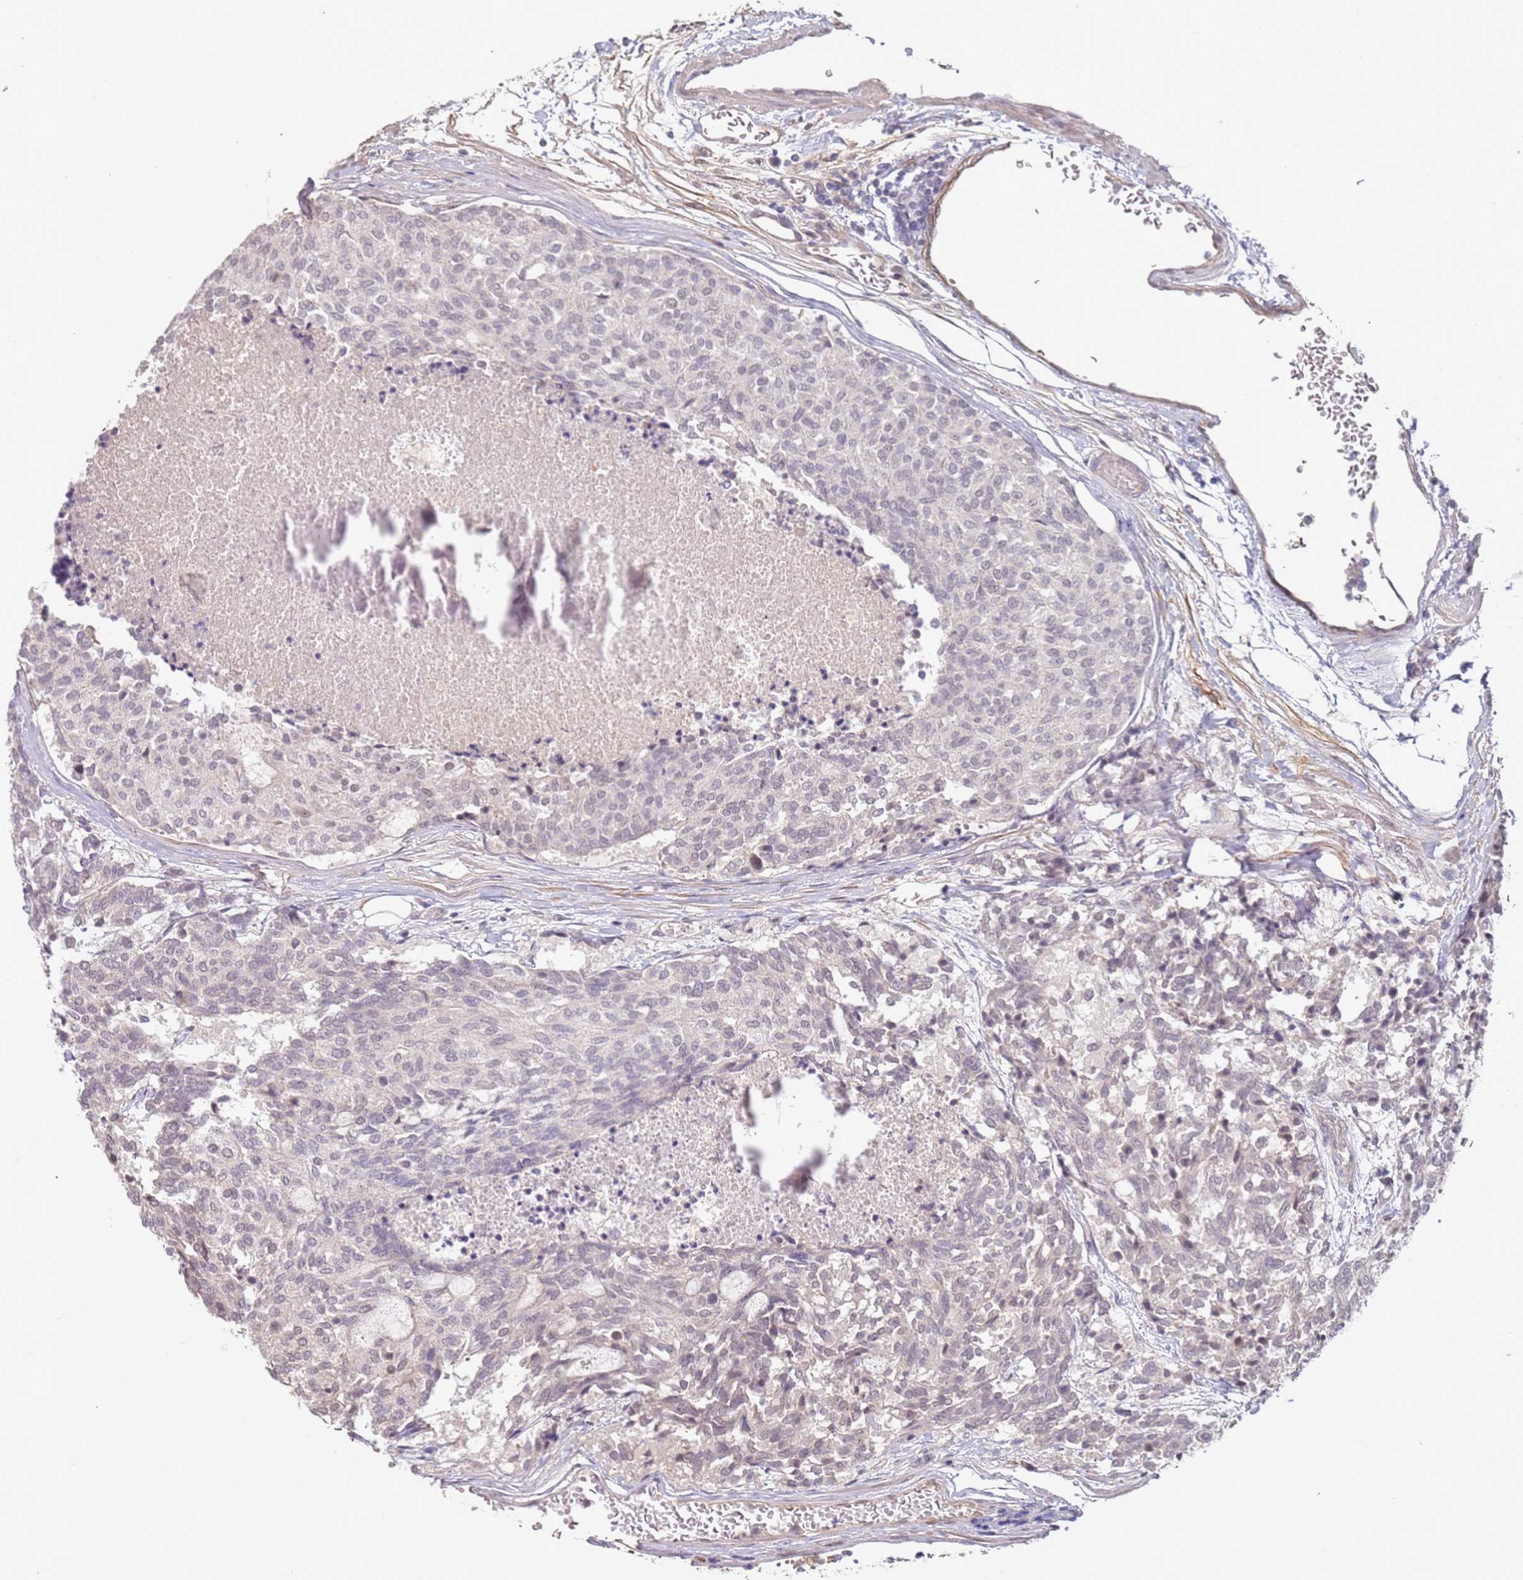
{"staining": {"intensity": "negative", "quantity": "none", "location": "none"}, "tissue": "carcinoid", "cell_type": "Tumor cells", "image_type": "cancer", "snomed": [{"axis": "morphology", "description": "Carcinoid, malignant, NOS"}, {"axis": "topography", "description": "Pancreas"}], "caption": "High power microscopy micrograph of an immunohistochemistry histopathology image of malignant carcinoid, revealing no significant expression in tumor cells.", "gene": "WDR93", "patient": {"sex": "female", "age": 54}}